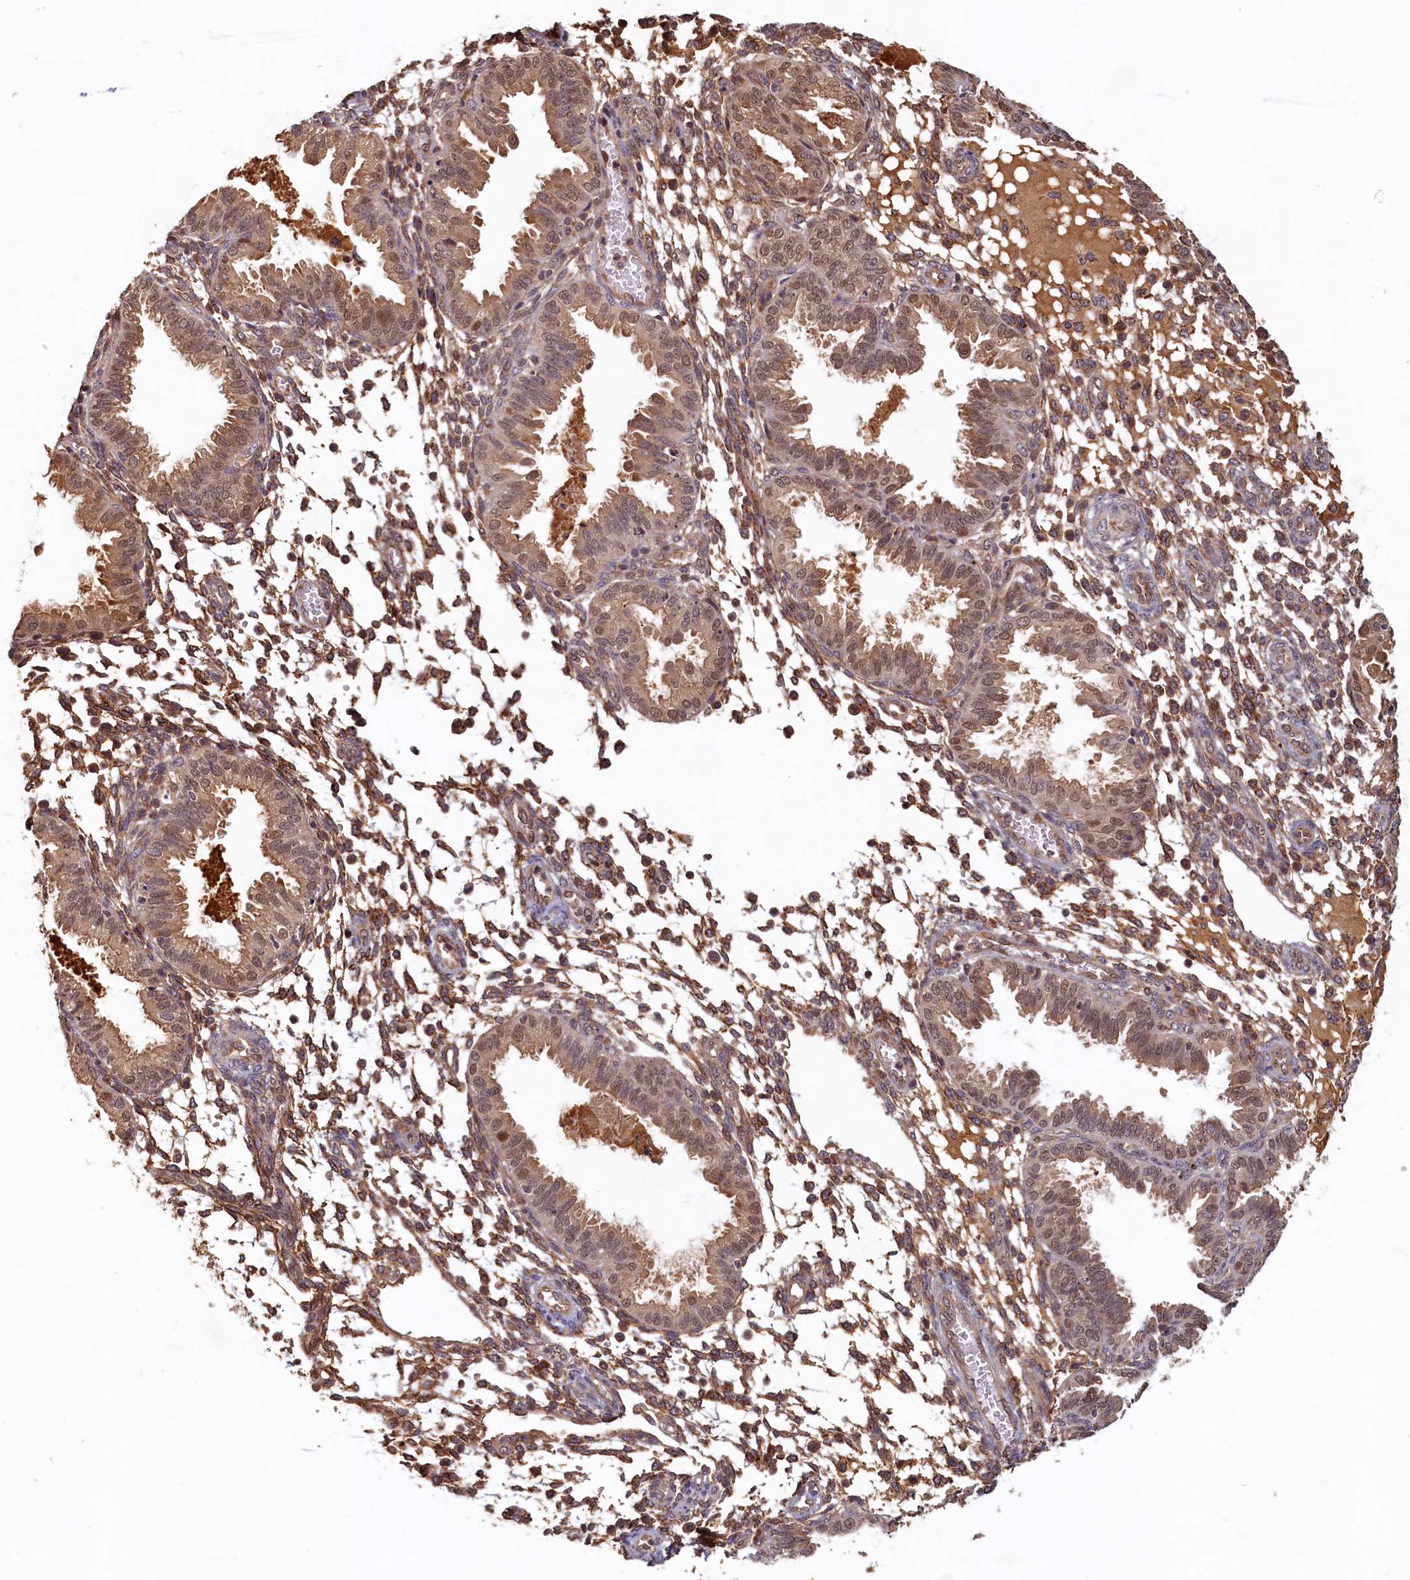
{"staining": {"intensity": "moderate", "quantity": "<25%", "location": "cytoplasmic/membranous,nuclear"}, "tissue": "endometrium", "cell_type": "Cells in endometrial stroma", "image_type": "normal", "snomed": [{"axis": "morphology", "description": "Normal tissue, NOS"}, {"axis": "topography", "description": "Endometrium"}], "caption": "The micrograph demonstrates a brown stain indicating the presence of a protein in the cytoplasmic/membranous,nuclear of cells in endometrial stroma in endometrium. (Stains: DAB (3,3'-diaminobenzidine) in brown, nuclei in blue, Microscopy: brightfield microscopy at high magnification).", "gene": "LCMT2", "patient": {"sex": "female", "age": 33}}